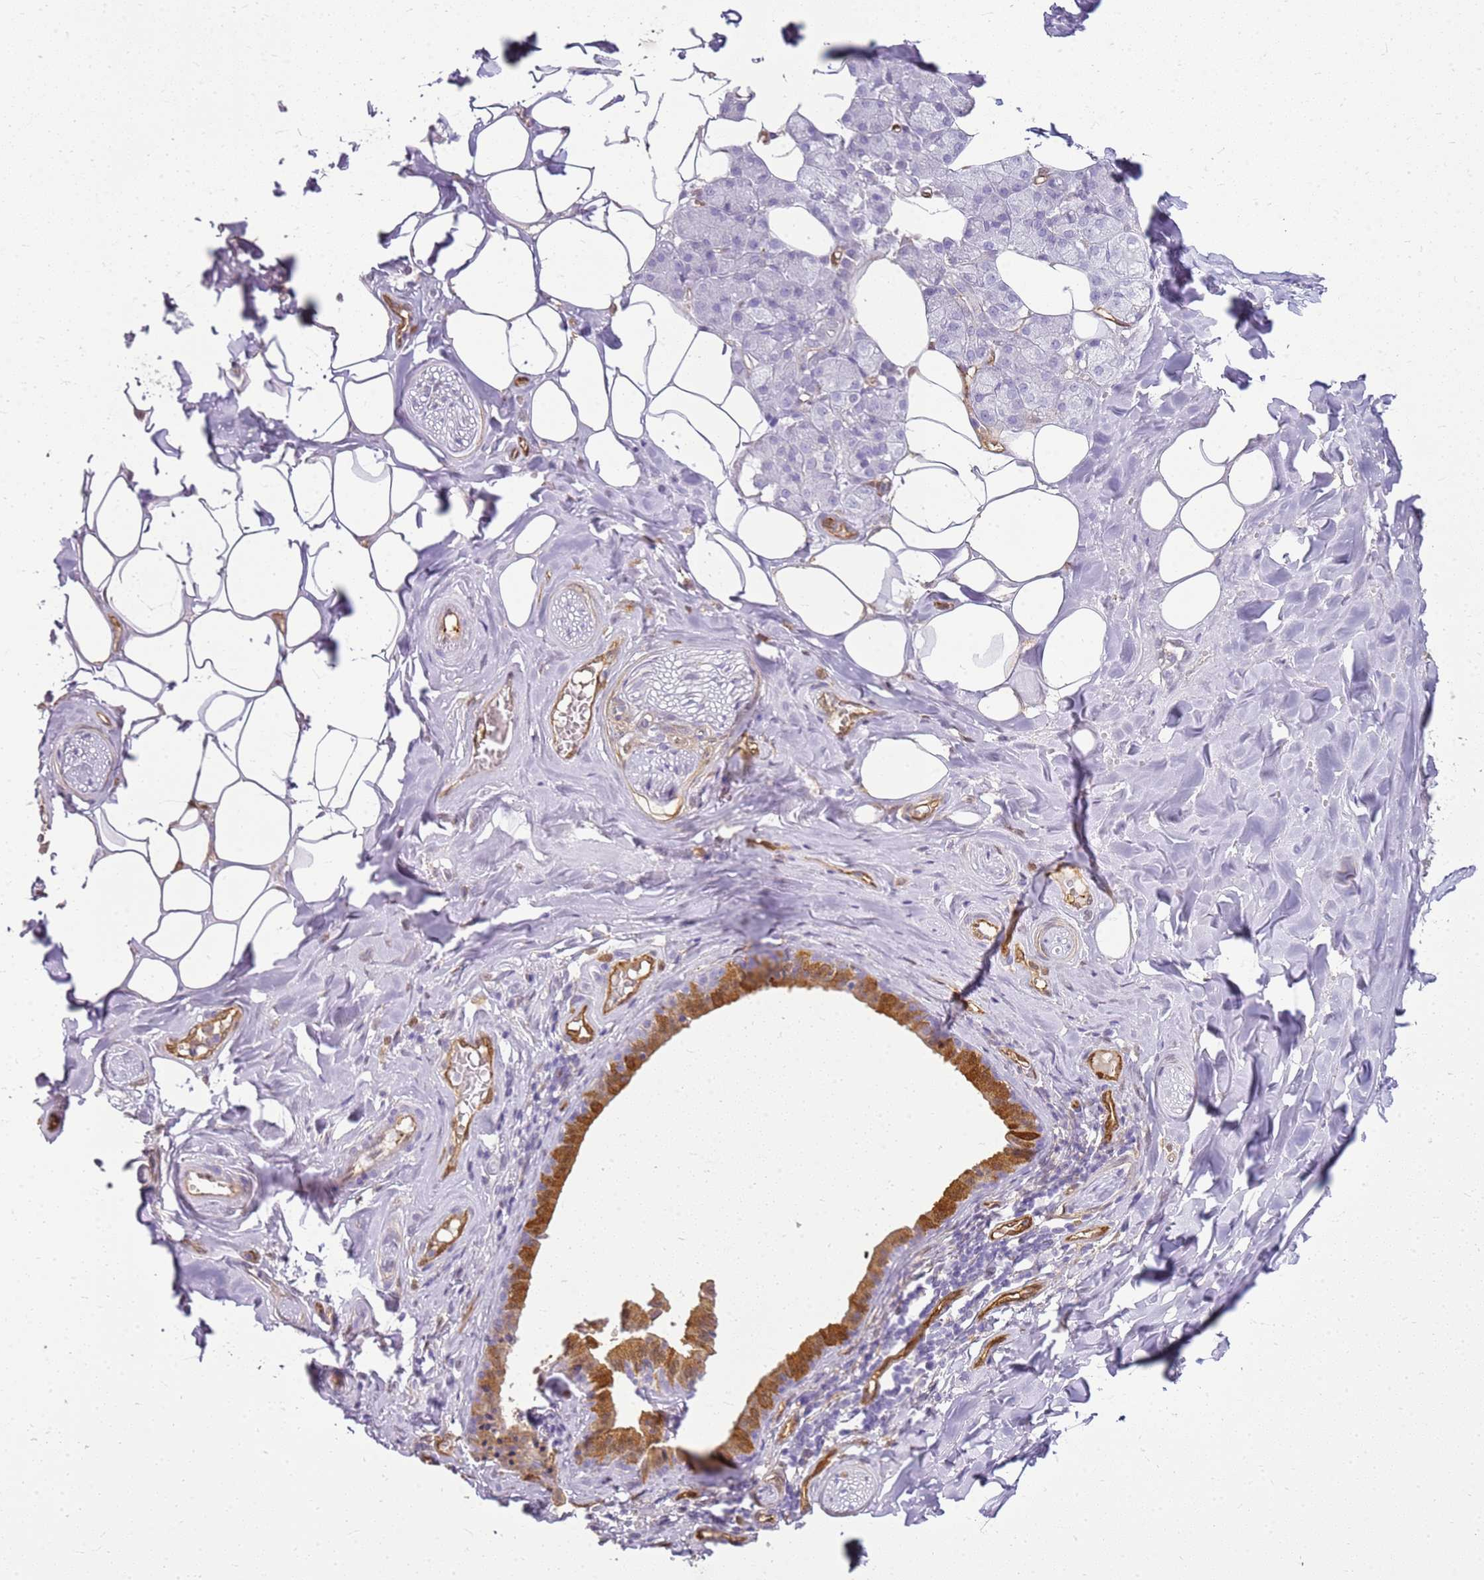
{"staining": {"intensity": "moderate", "quantity": "<25%", "location": "cytoplasmic/membranous"}, "tissue": "salivary gland", "cell_type": "Glandular cells", "image_type": "normal", "snomed": [{"axis": "morphology", "description": "Normal tissue, NOS"}, {"axis": "topography", "description": "Salivary gland"}], "caption": "This is an image of IHC staining of benign salivary gland, which shows moderate expression in the cytoplasmic/membranous of glandular cells.", "gene": "SULT1E1", "patient": {"sex": "male", "age": 62}}